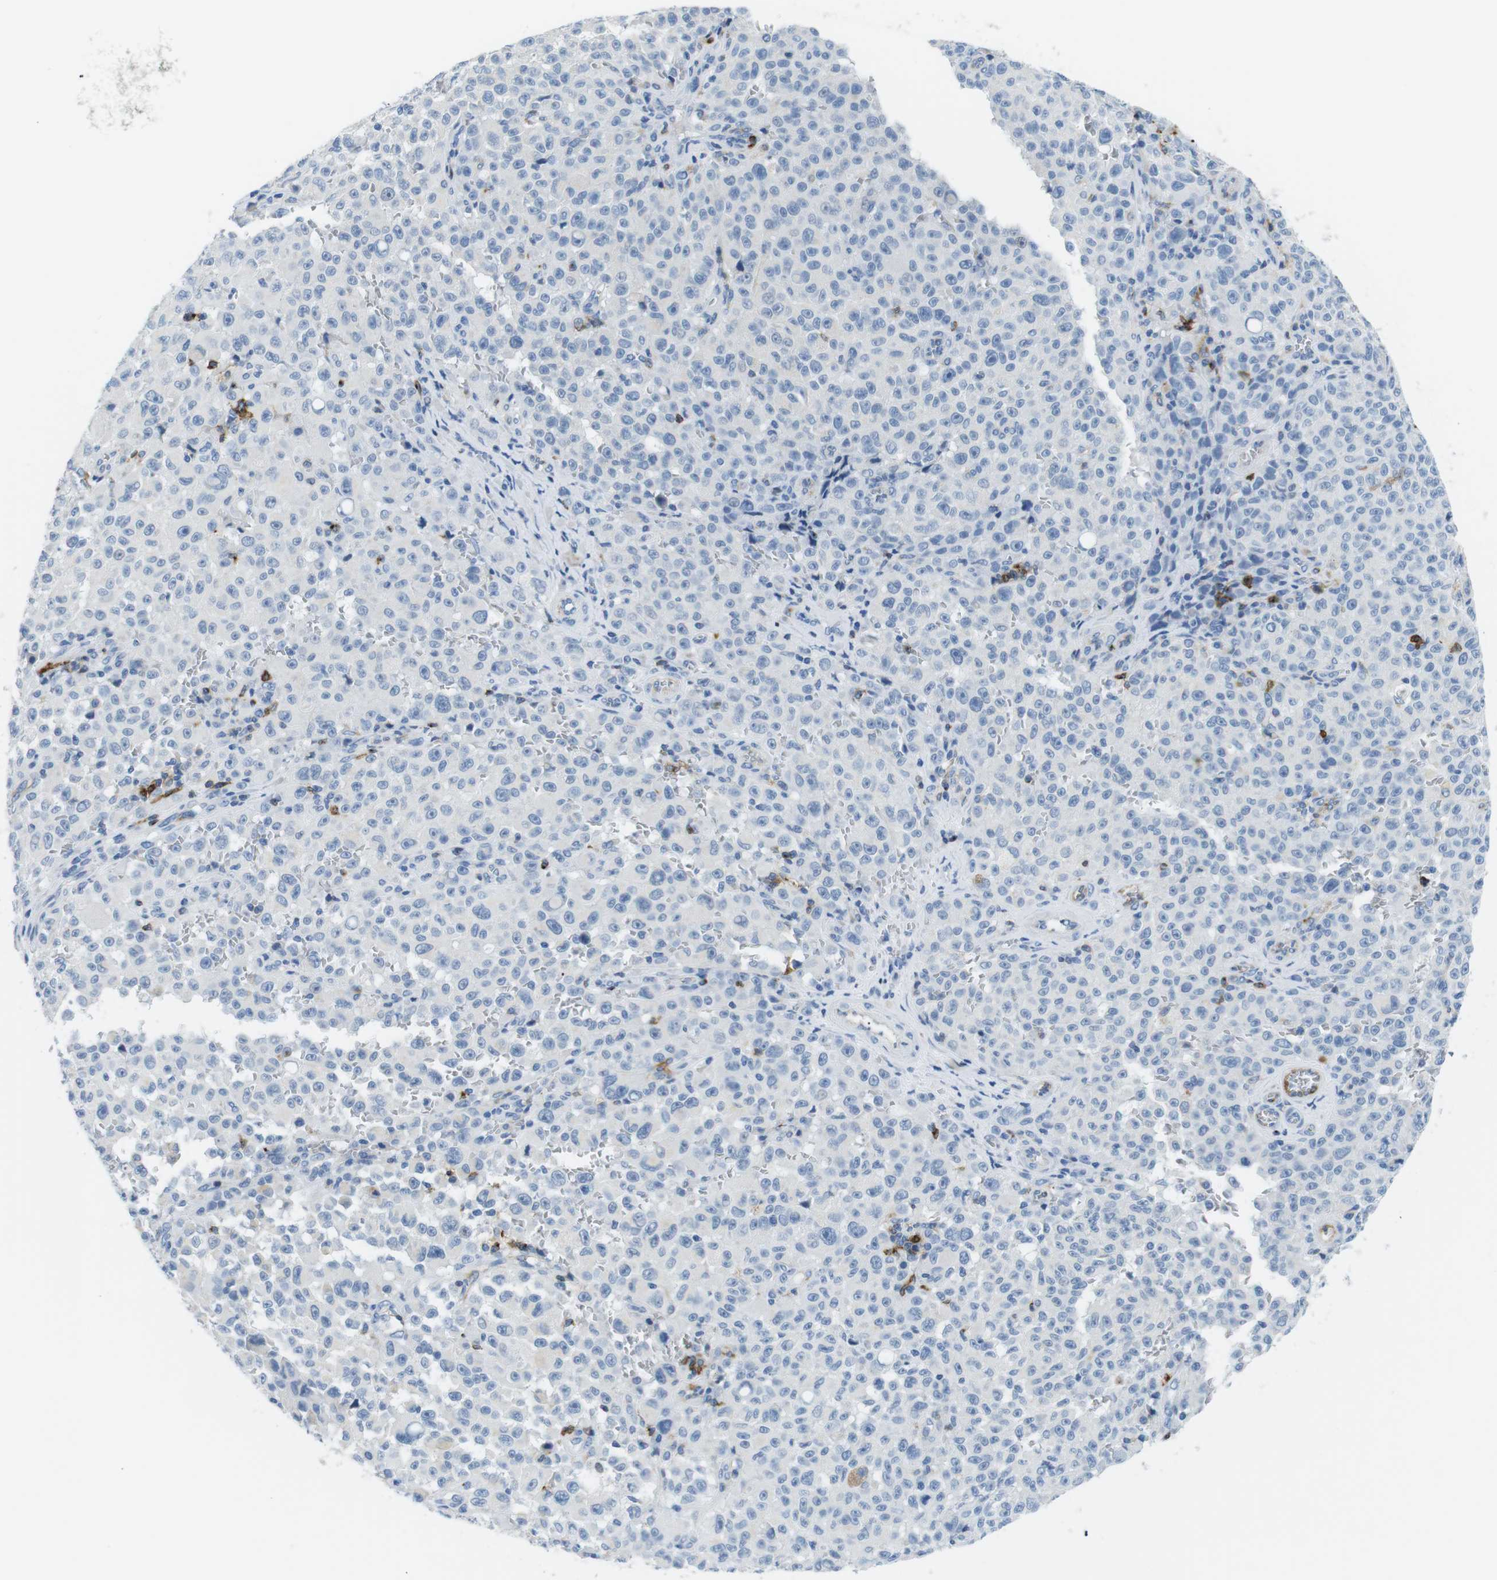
{"staining": {"intensity": "weak", "quantity": "<25%", "location": "cytoplasmic/membranous"}, "tissue": "melanoma", "cell_type": "Tumor cells", "image_type": "cancer", "snomed": [{"axis": "morphology", "description": "Malignant melanoma, NOS"}, {"axis": "topography", "description": "Skin"}], "caption": "The image displays no staining of tumor cells in melanoma.", "gene": "TNFRSF4", "patient": {"sex": "female", "age": 82}}